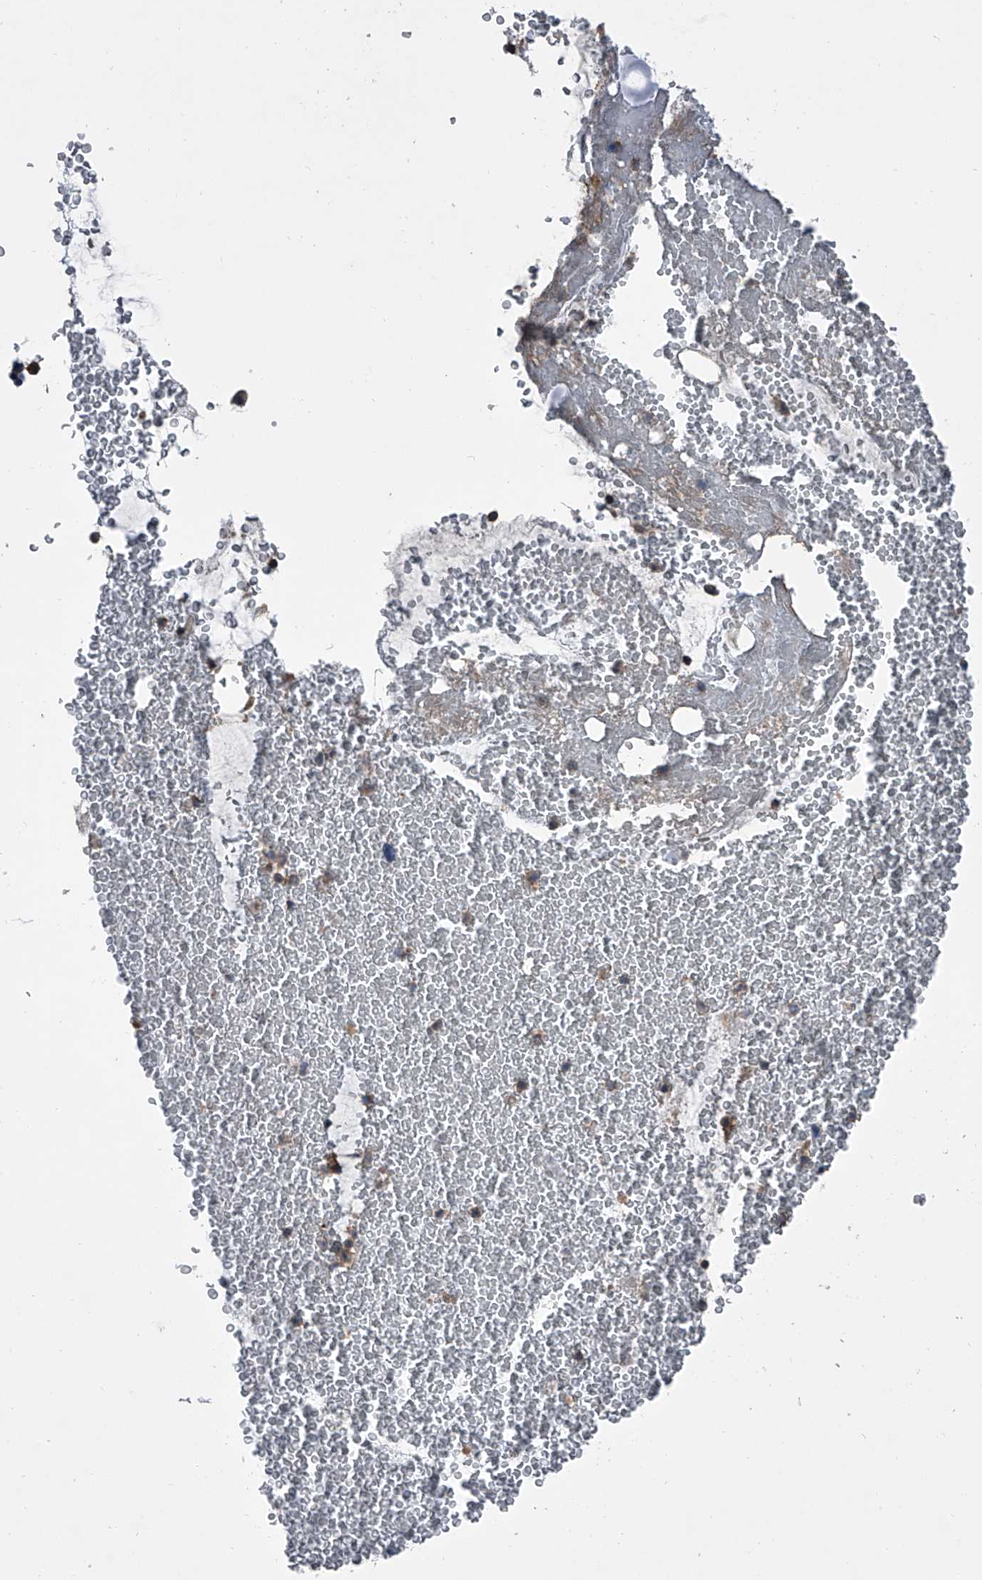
{"staining": {"intensity": "weak", "quantity": "25%-75%", "location": "cytoplasmic/membranous"}, "tissue": "bronchus", "cell_type": "Respiratory epithelial cells", "image_type": "normal", "snomed": [{"axis": "morphology", "description": "Normal tissue, NOS"}, {"axis": "morphology", "description": "Squamous cell carcinoma, NOS"}, {"axis": "topography", "description": "Lymph node"}, {"axis": "topography", "description": "Bronchus"}, {"axis": "topography", "description": "Lung"}], "caption": "Benign bronchus was stained to show a protein in brown. There is low levels of weak cytoplasmic/membranous expression in about 25%-75% of respiratory epithelial cells.", "gene": "PIP5K1A", "patient": {"sex": "male", "age": 66}}